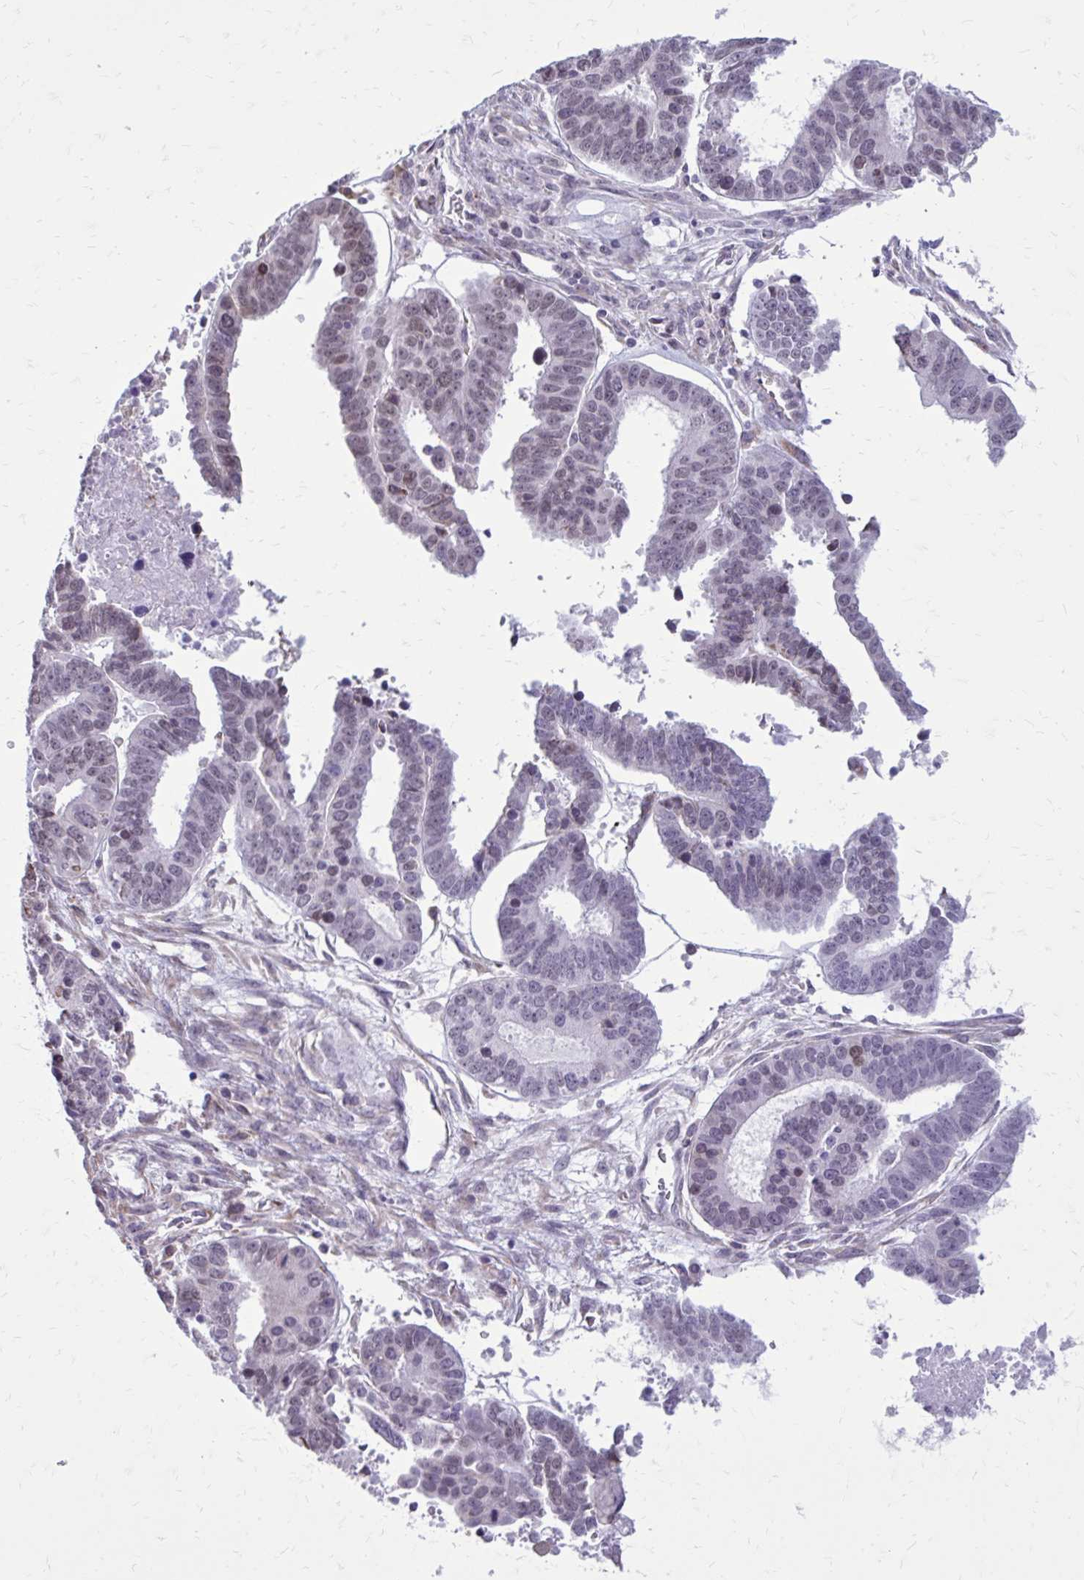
{"staining": {"intensity": "weak", "quantity": ">75%", "location": "nuclear"}, "tissue": "ovarian cancer", "cell_type": "Tumor cells", "image_type": "cancer", "snomed": [{"axis": "morphology", "description": "Carcinoma, endometroid"}, {"axis": "morphology", "description": "Cystadenocarcinoma, serous, NOS"}, {"axis": "topography", "description": "Ovary"}], "caption": "Protein expression analysis of human ovarian cancer reveals weak nuclear positivity in about >75% of tumor cells.", "gene": "PROSER1", "patient": {"sex": "female", "age": 45}}